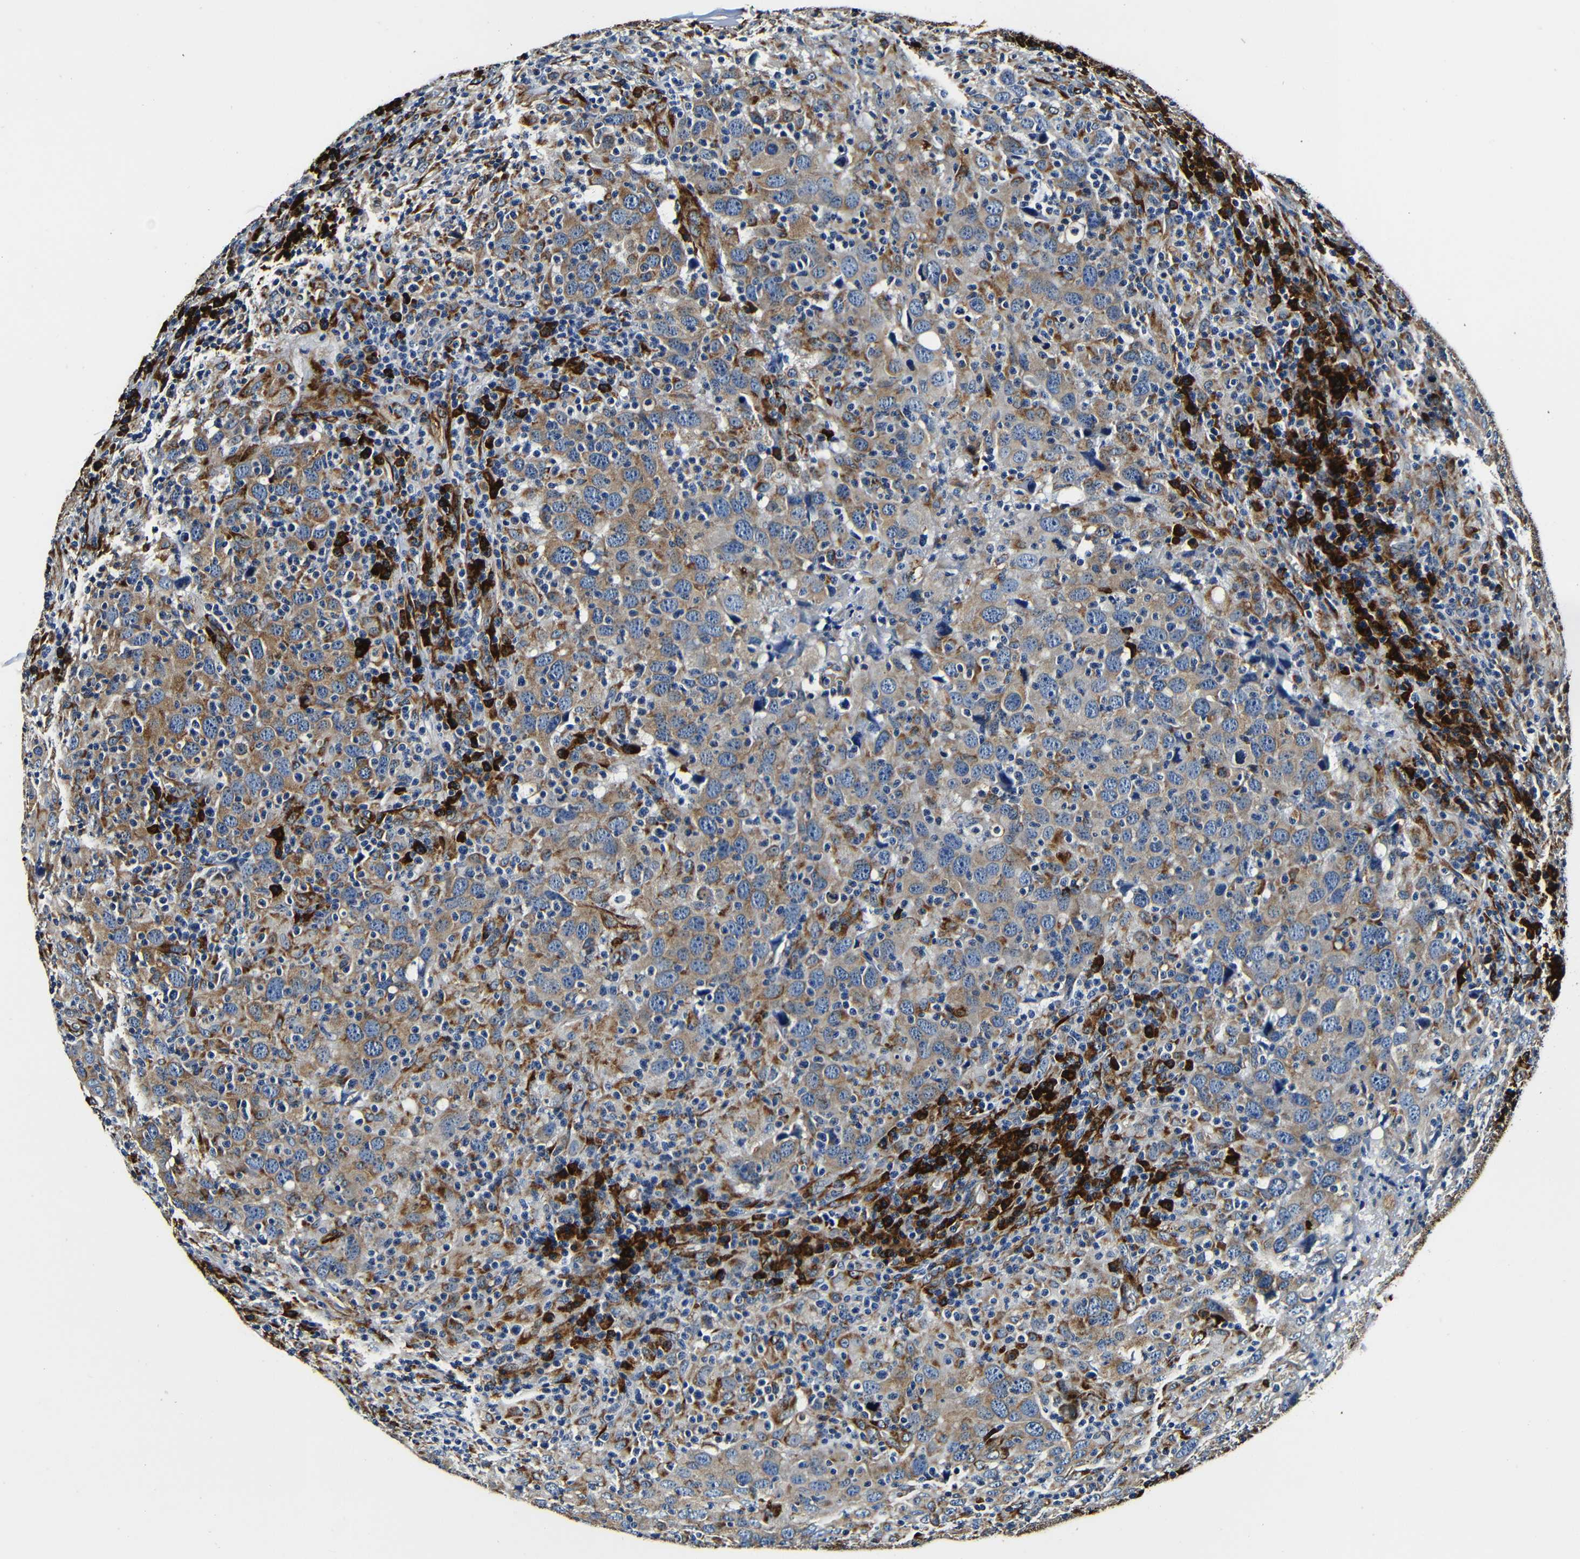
{"staining": {"intensity": "moderate", "quantity": ">75%", "location": "cytoplasmic/membranous"}, "tissue": "head and neck cancer", "cell_type": "Tumor cells", "image_type": "cancer", "snomed": [{"axis": "morphology", "description": "Adenocarcinoma, NOS"}, {"axis": "topography", "description": "Salivary gland"}, {"axis": "topography", "description": "Head-Neck"}], "caption": "A medium amount of moderate cytoplasmic/membranous expression is identified in approximately >75% of tumor cells in adenocarcinoma (head and neck) tissue.", "gene": "RRBP1", "patient": {"sex": "female", "age": 65}}